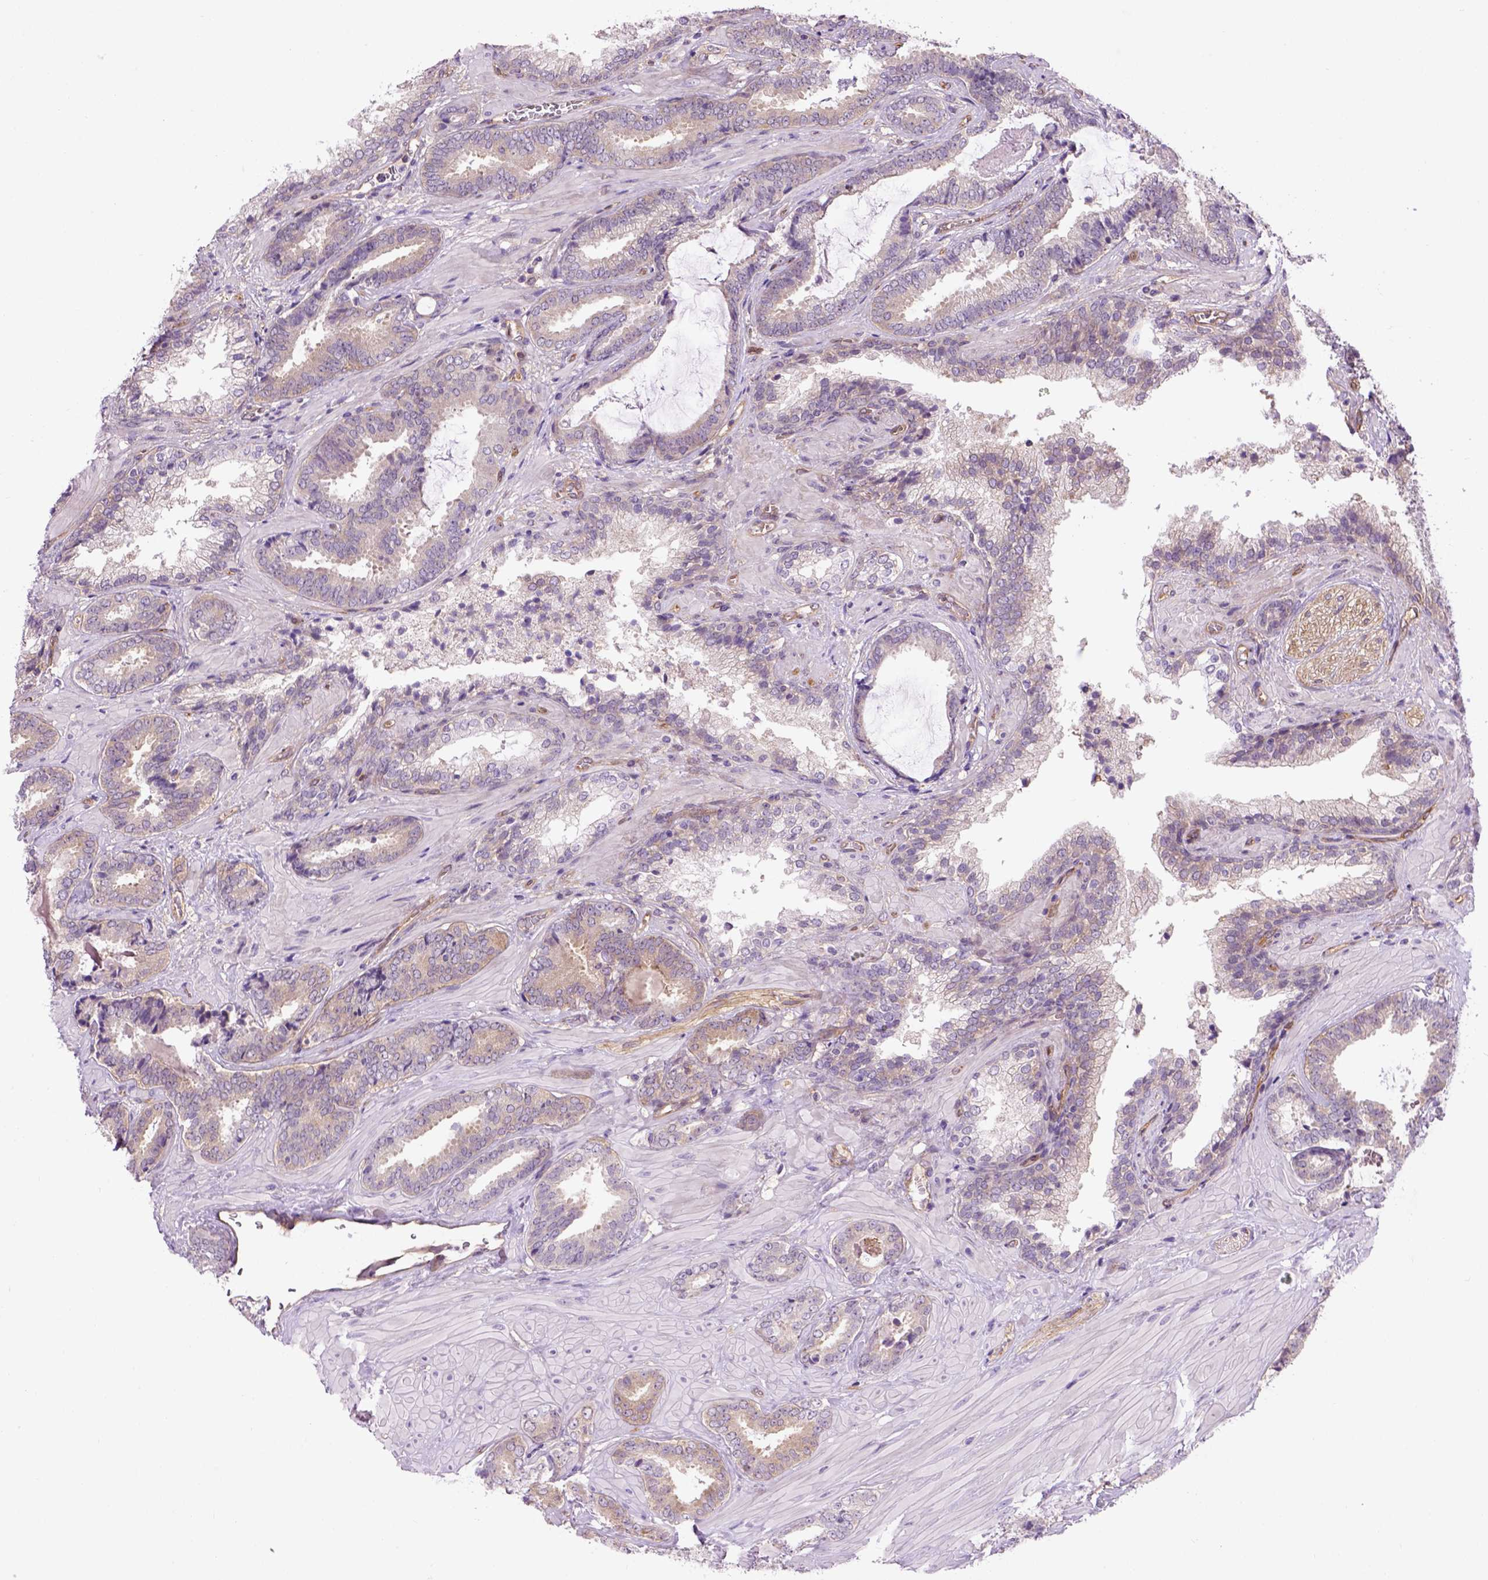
{"staining": {"intensity": "weak", "quantity": ">75%", "location": "cytoplasmic/membranous"}, "tissue": "prostate cancer", "cell_type": "Tumor cells", "image_type": "cancer", "snomed": [{"axis": "morphology", "description": "Adenocarcinoma, Low grade"}, {"axis": "topography", "description": "Prostate"}], "caption": "This is an image of immunohistochemistry (IHC) staining of prostate adenocarcinoma (low-grade), which shows weak positivity in the cytoplasmic/membranous of tumor cells.", "gene": "CASKIN2", "patient": {"sex": "male", "age": 61}}